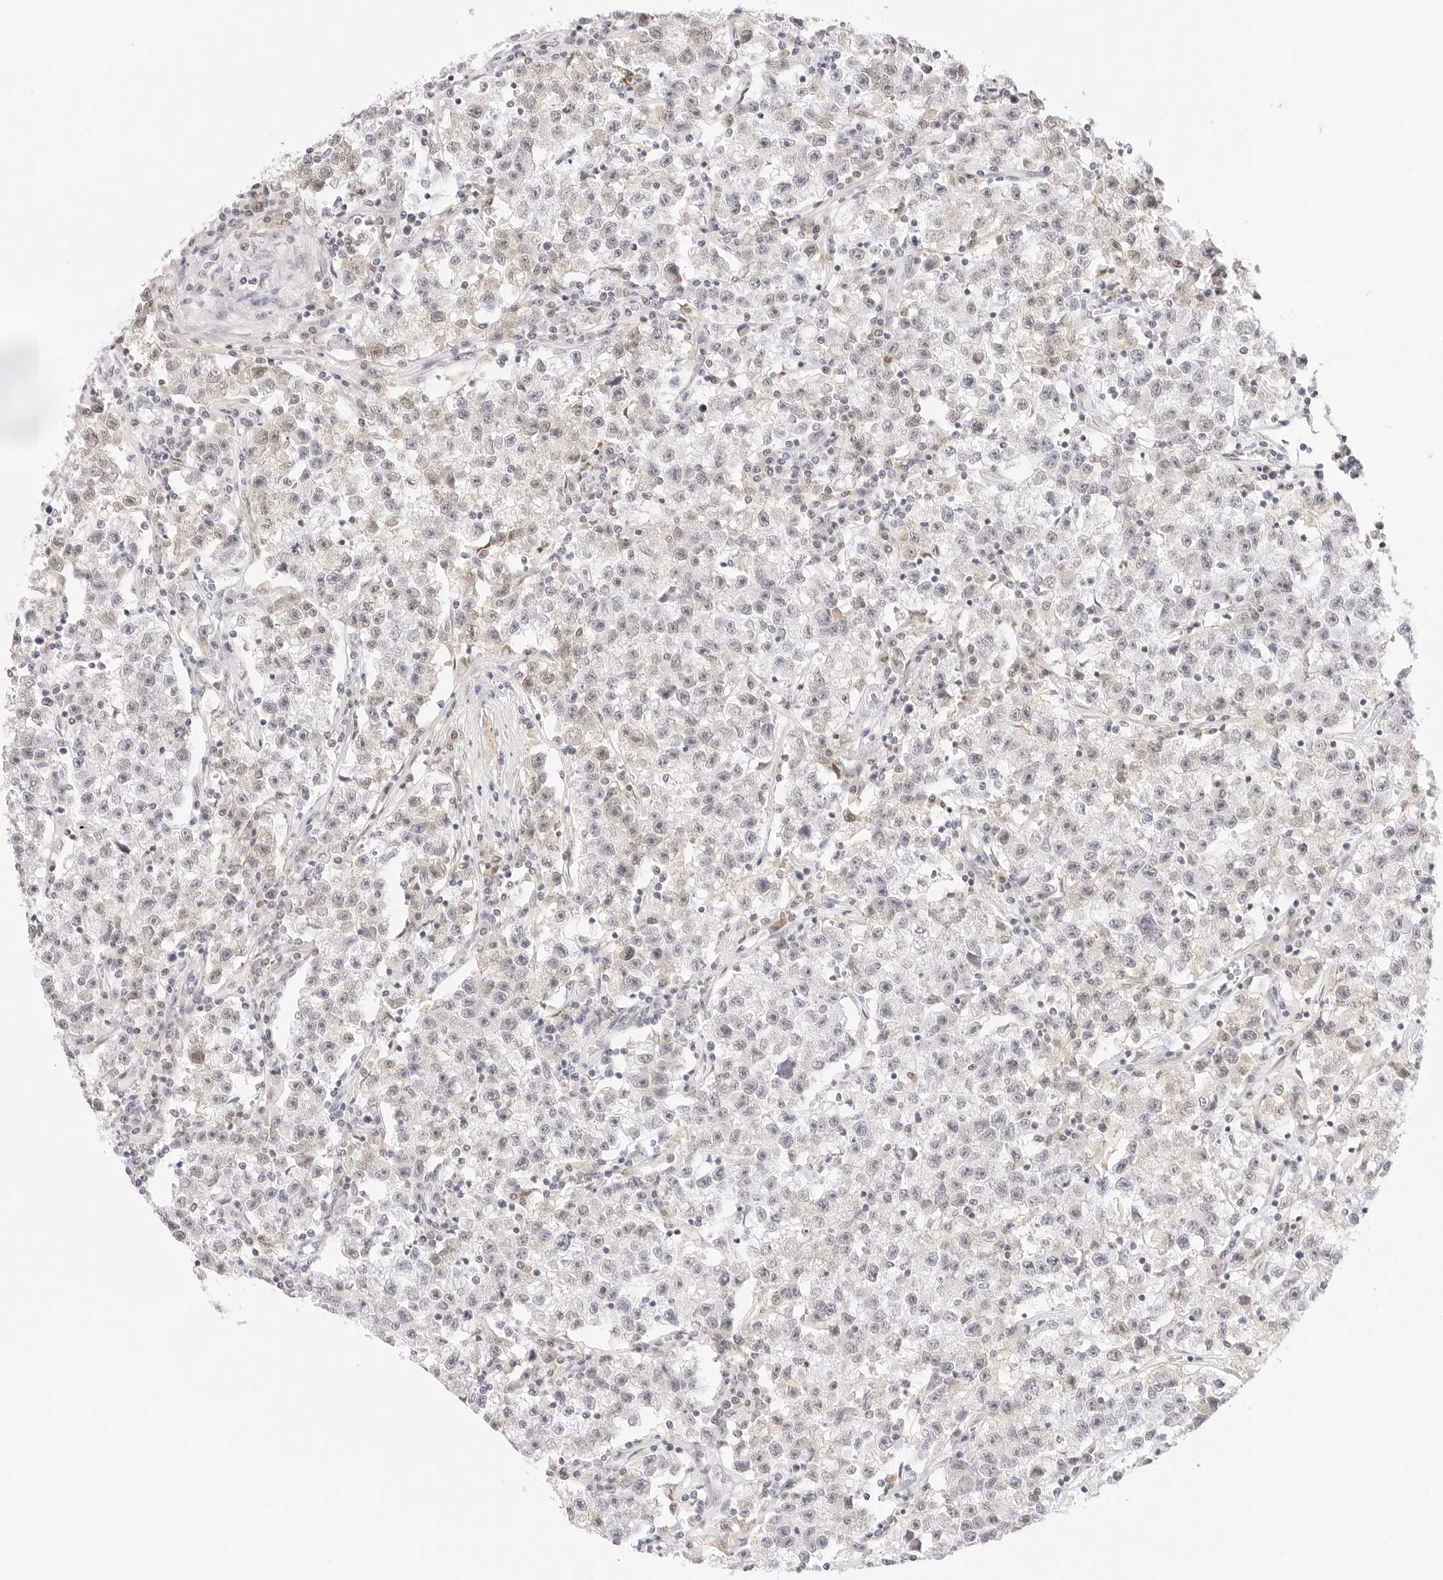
{"staining": {"intensity": "negative", "quantity": "none", "location": "none"}, "tissue": "testis cancer", "cell_type": "Tumor cells", "image_type": "cancer", "snomed": [{"axis": "morphology", "description": "Seminoma, NOS"}, {"axis": "topography", "description": "Testis"}], "caption": "The IHC image has no significant staining in tumor cells of testis cancer (seminoma) tissue.", "gene": "XKR4", "patient": {"sex": "male", "age": 22}}